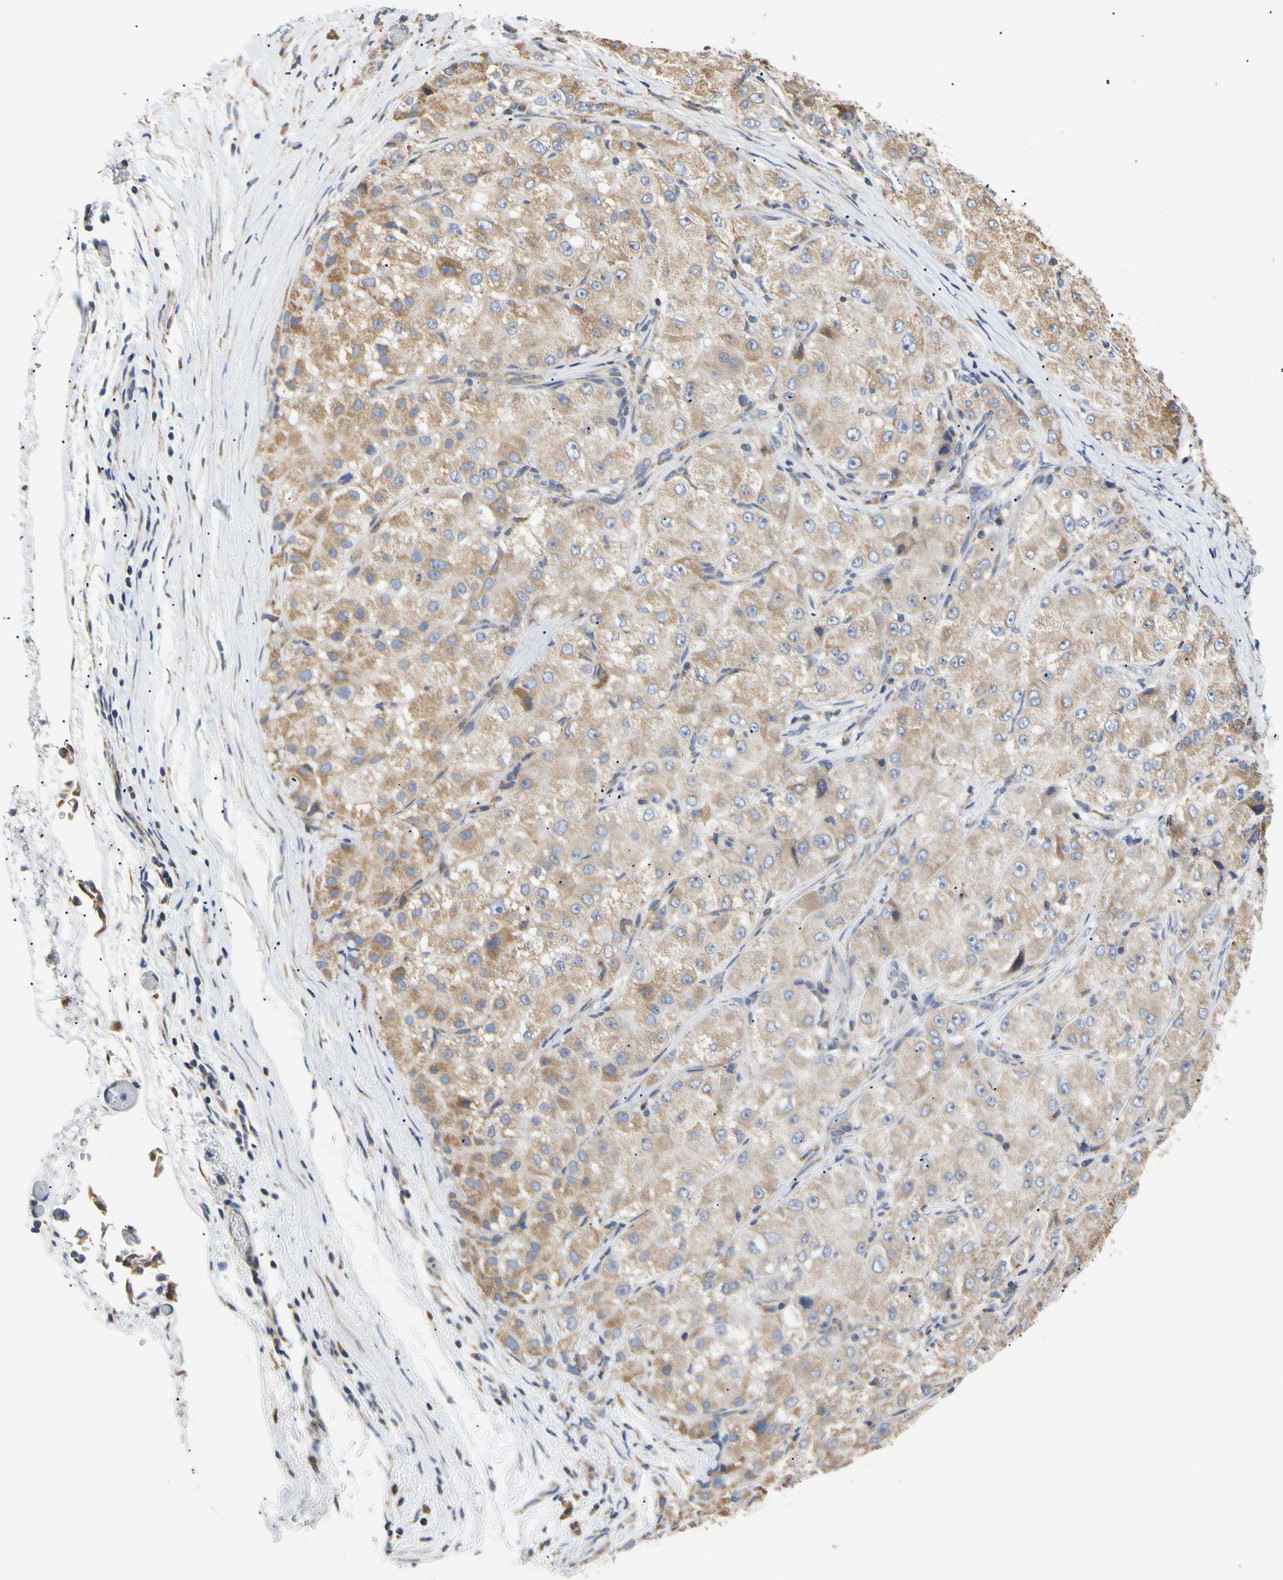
{"staining": {"intensity": "moderate", "quantity": ">75%", "location": "cytoplasmic/membranous"}, "tissue": "liver cancer", "cell_type": "Tumor cells", "image_type": "cancer", "snomed": [{"axis": "morphology", "description": "Carcinoma, Hepatocellular, NOS"}, {"axis": "topography", "description": "Liver"}], "caption": "Immunohistochemistry (IHC) staining of liver cancer (hepatocellular carcinoma), which reveals medium levels of moderate cytoplasmic/membranous positivity in about >75% of tumor cells indicating moderate cytoplasmic/membranous protein staining. The staining was performed using DAB (brown) for protein detection and nuclei were counterstained in hematoxylin (blue).", "gene": "PLGRKT", "patient": {"sex": "male", "age": 80}}